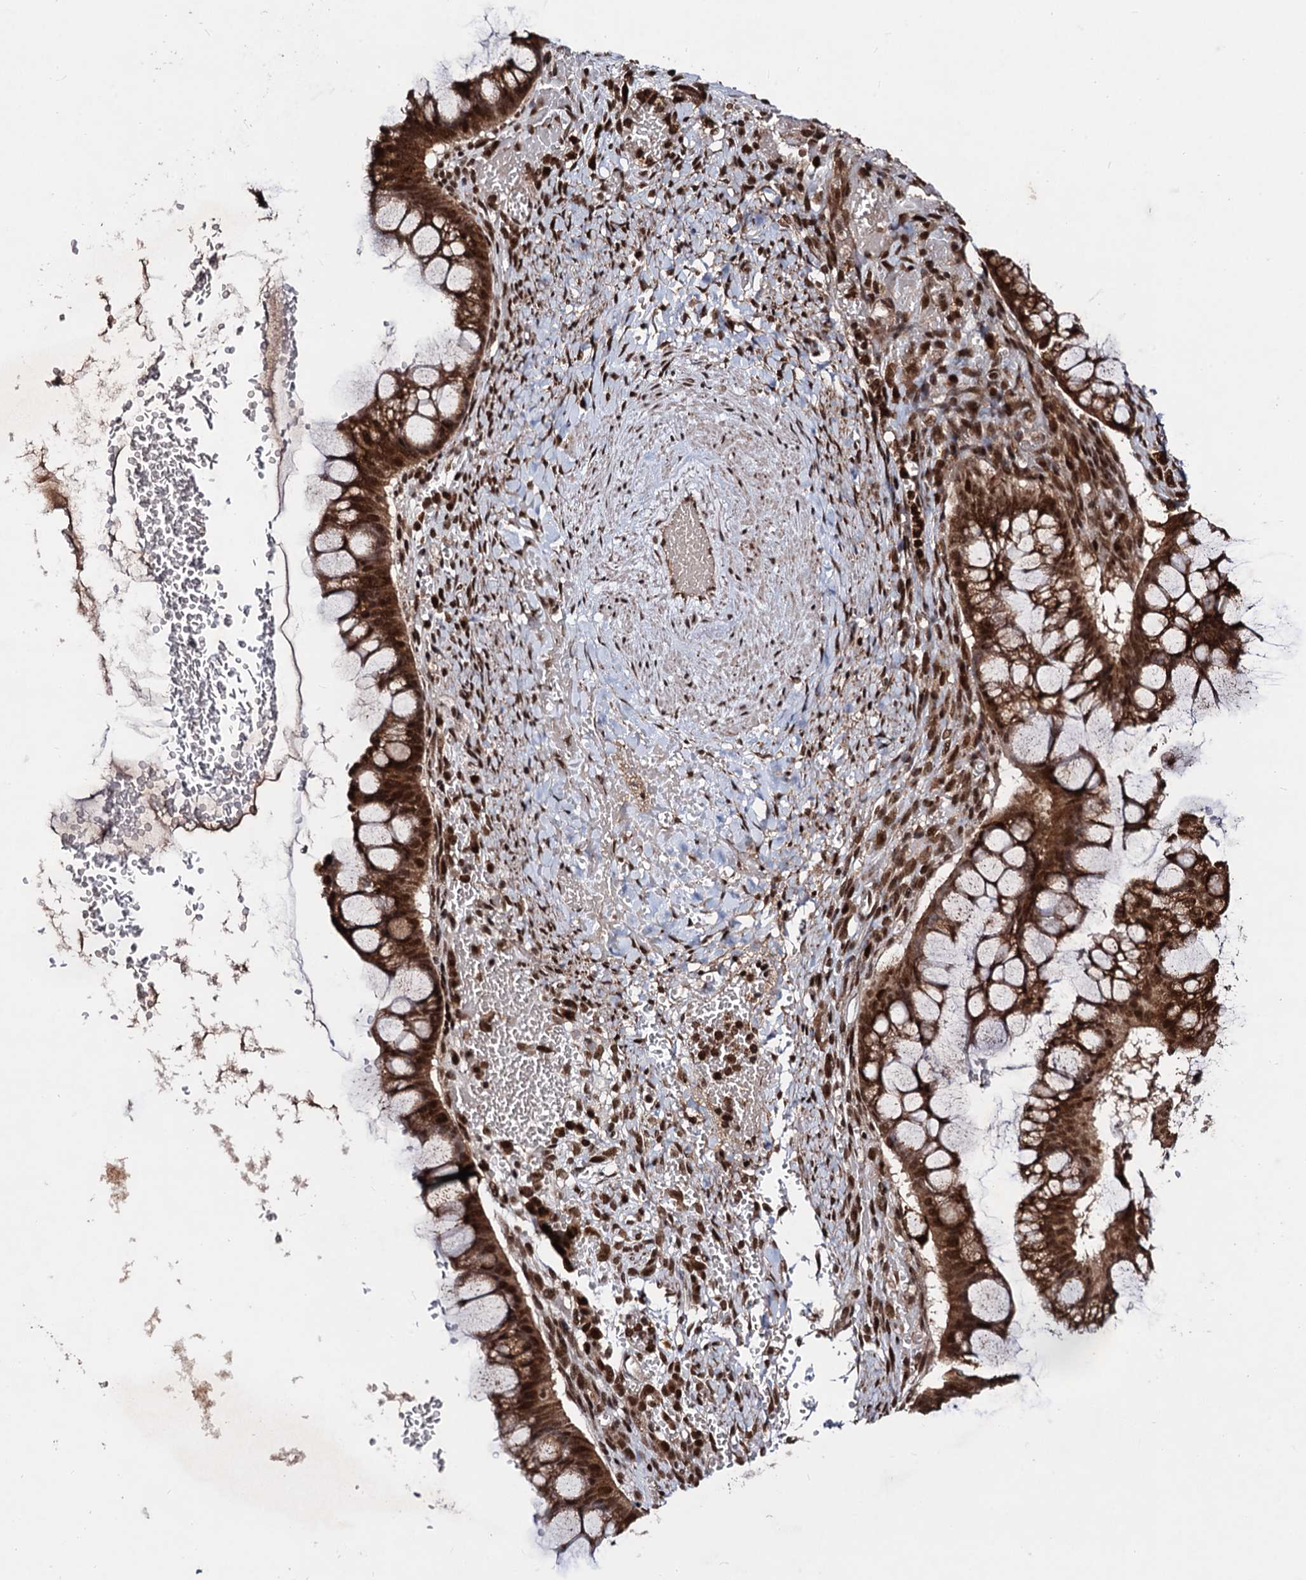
{"staining": {"intensity": "strong", "quantity": ">75%", "location": "cytoplasmic/membranous,nuclear"}, "tissue": "ovarian cancer", "cell_type": "Tumor cells", "image_type": "cancer", "snomed": [{"axis": "morphology", "description": "Cystadenocarcinoma, mucinous, NOS"}, {"axis": "topography", "description": "Ovary"}], "caption": "Immunohistochemistry of ovarian cancer reveals high levels of strong cytoplasmic/membranous and nuclear positivity in about >75% of tumor cells.", "gene": "SFSWAP", "patient": {"sex": "female", "age": 73}}